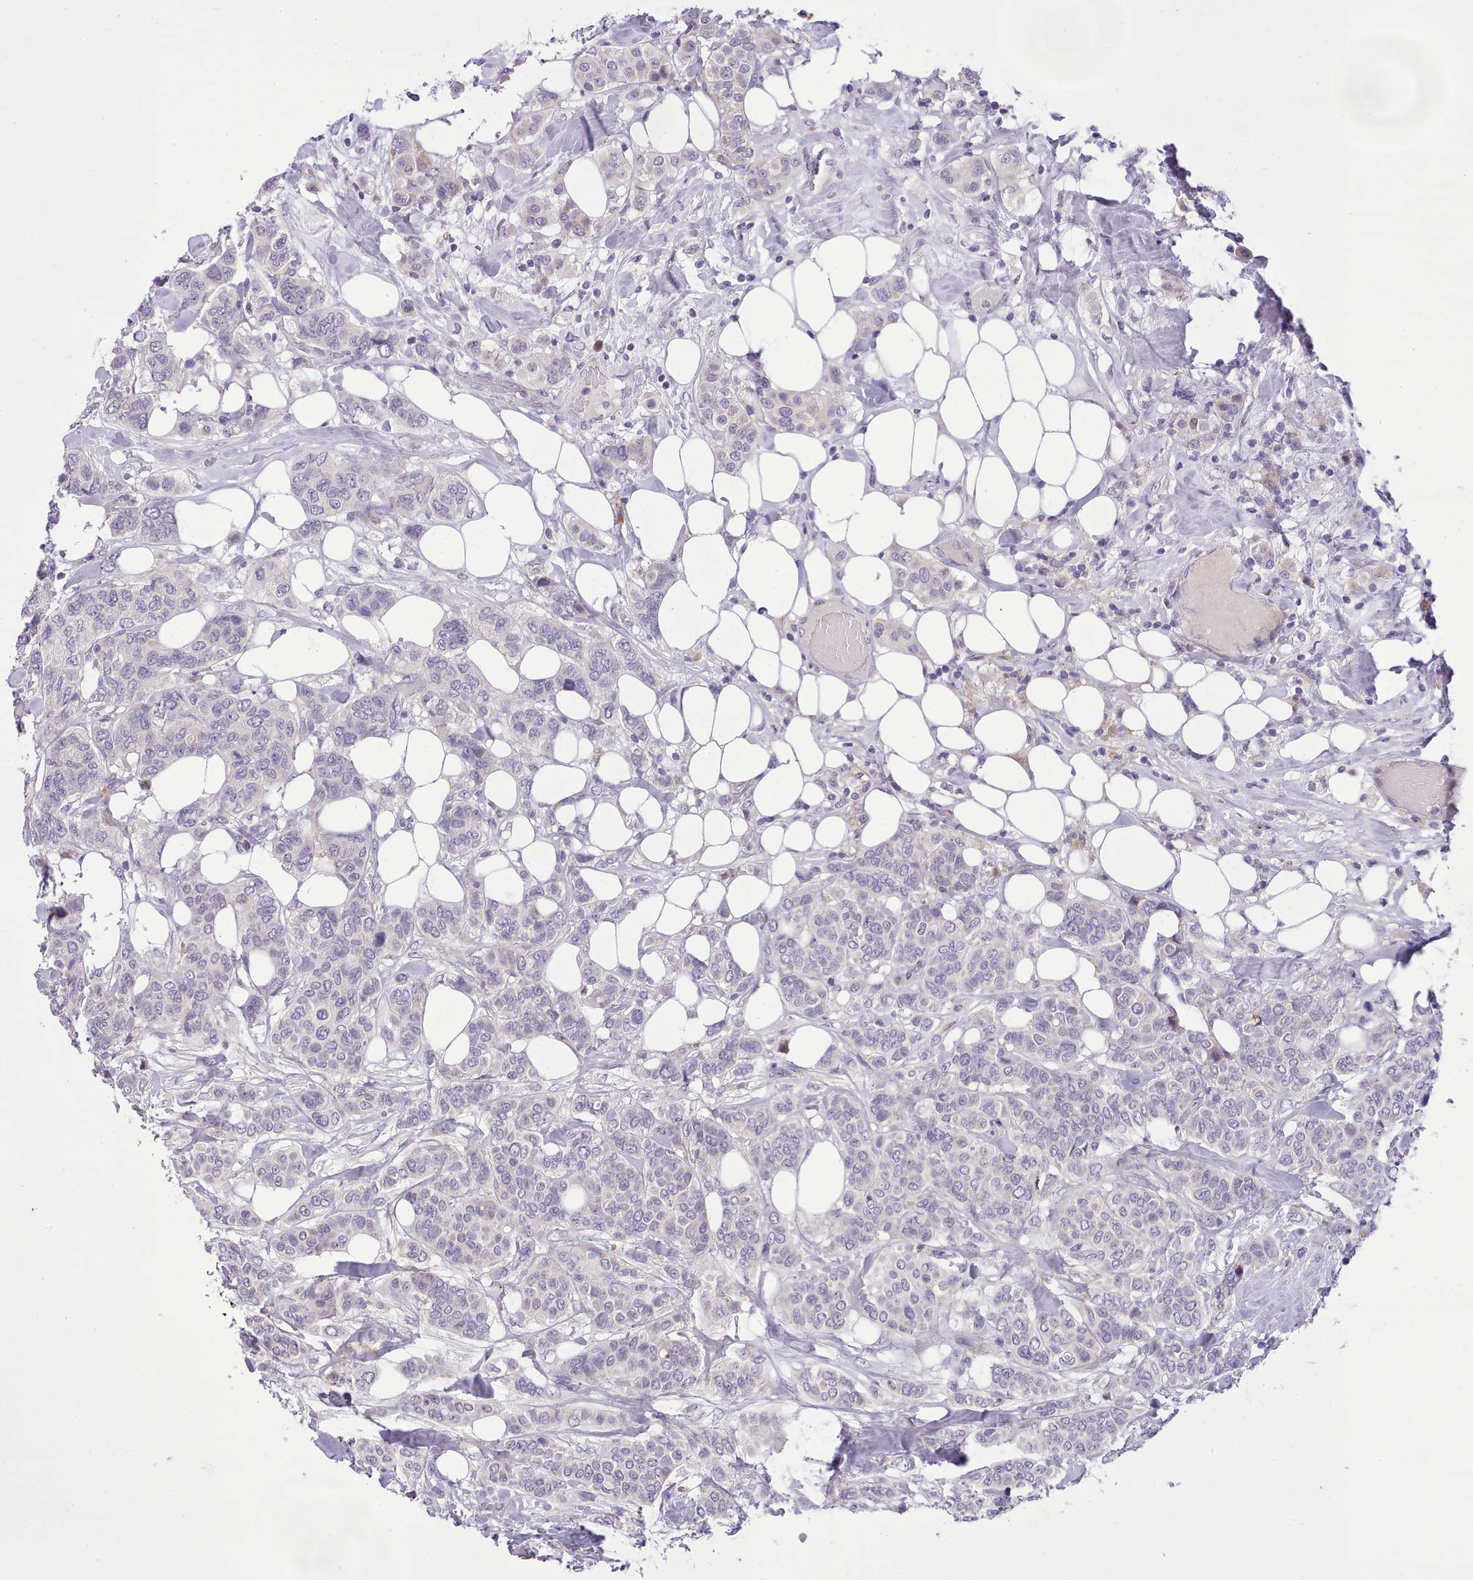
{"staining": {"intensity": "negative", "quantity": "none", "location": "none"}, "tissue": "breast cancer", "cell_type": "Tumor cells", "image_type": "cancer", "snomed": [{"axis": "morphology", "description": "Lobular carcinoma"}, {"axis": "topography", "description": "Breast"}], "caption": "IHC image of breast cancer (lobular carcinoma) stained for a protein (brown), which reveals no positivity in tumor cells.", "gene": "FAM83E", "patient": {"sex": "female", "age": 51}}